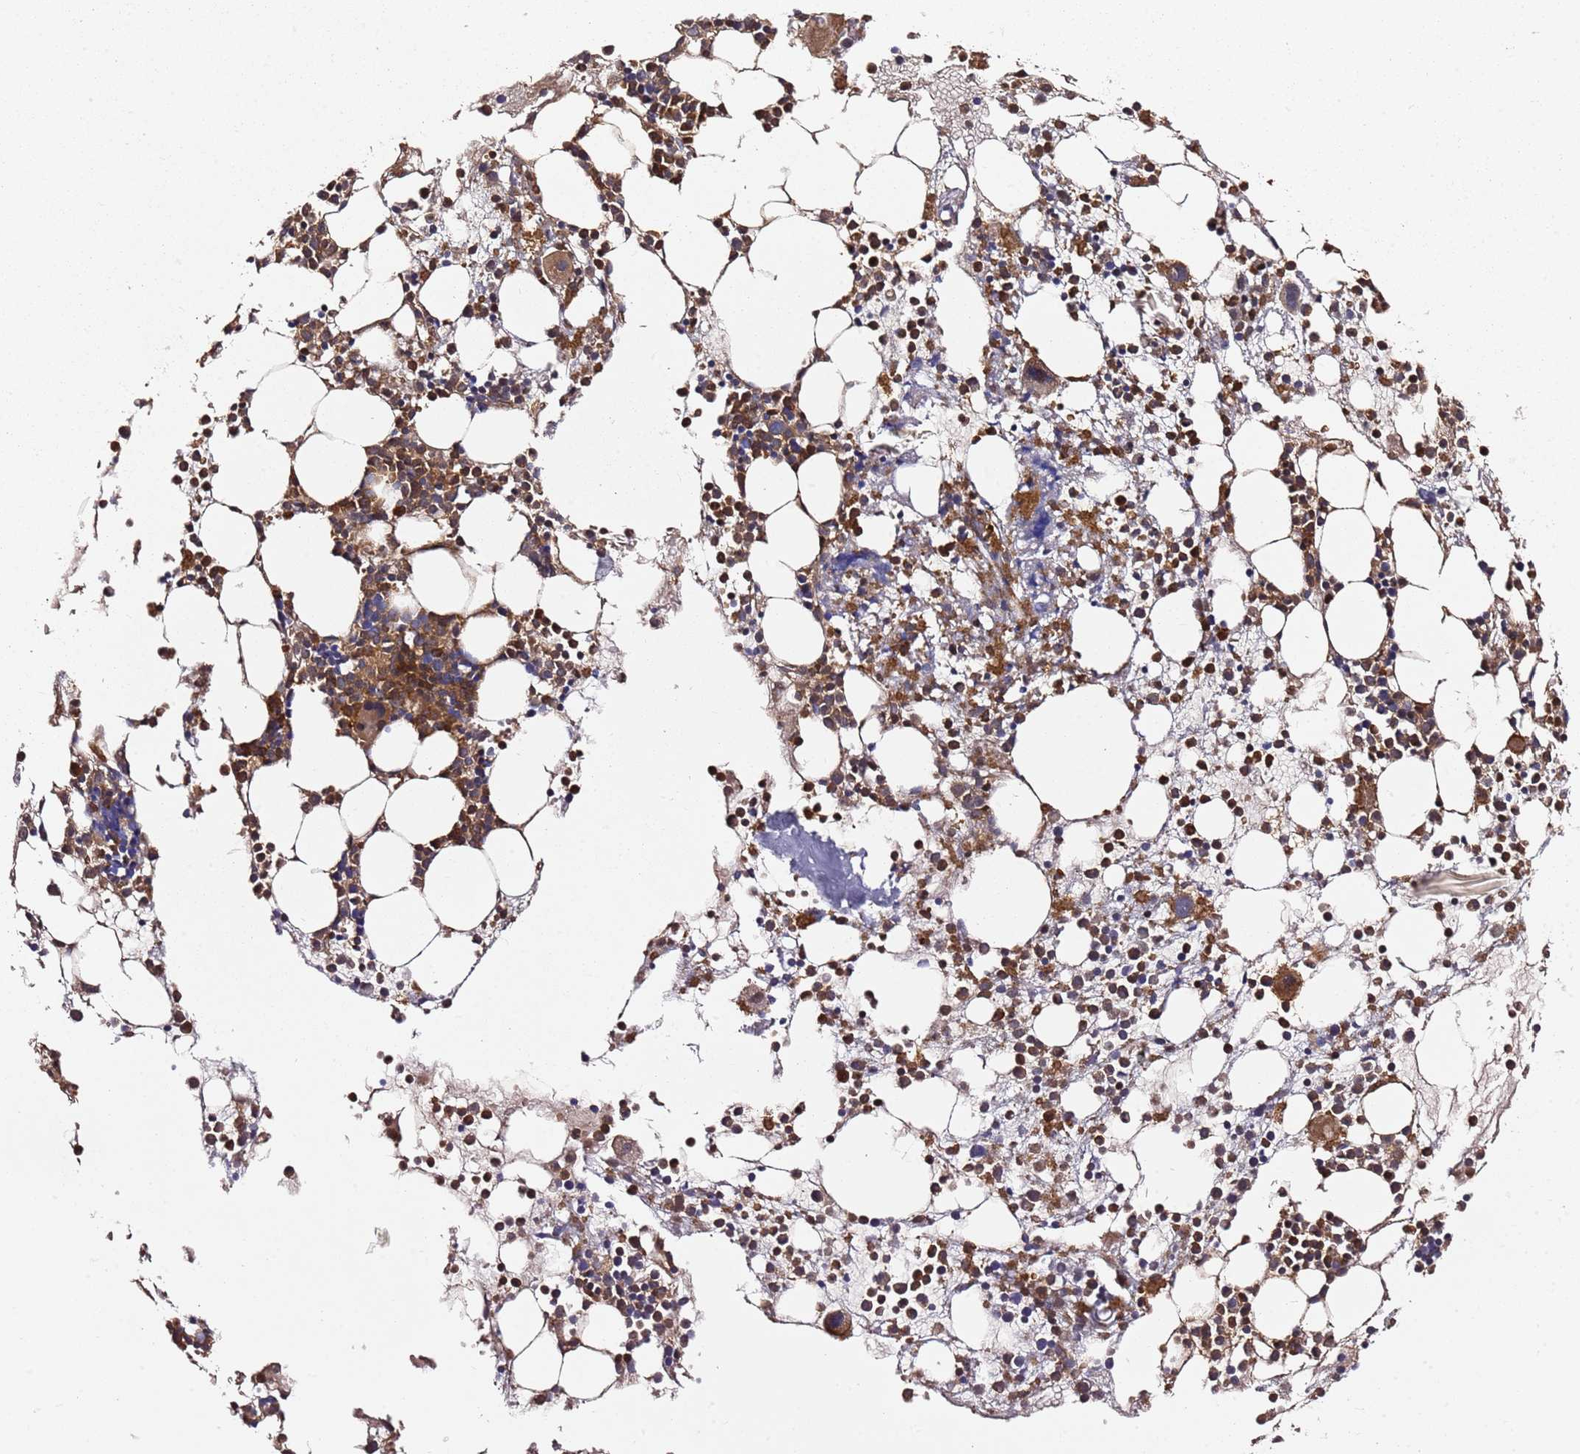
{"staining": {"intensity": "strong", "quantity": "25%-75%", "location": "cytoplasmic/membranous"}, "tissue": "bone marrow", "cell_type": "Hematopoietic cells", "image_type": "normal", "snomed": [{"axis": "morphology", "description": "Normal tissue, NOS"}, {"axis": "topography", "description": "Bone marrow"}], "caption": "IHC (DAB (3,3'-diaminobenzidine)) staining of benign human bone marrow shows strong cytoplasmic/membranous protein positivity in about 25%-75% of hematopoietic cells. The staining is performed using DAB (3,3'-diaminobenzidine) brown chromogen to label protein expression. The nuclei are counter-stained blue using hematoxylin.", "gene": "PRMT7", "patient": {"sex": "male", "age": 22}}